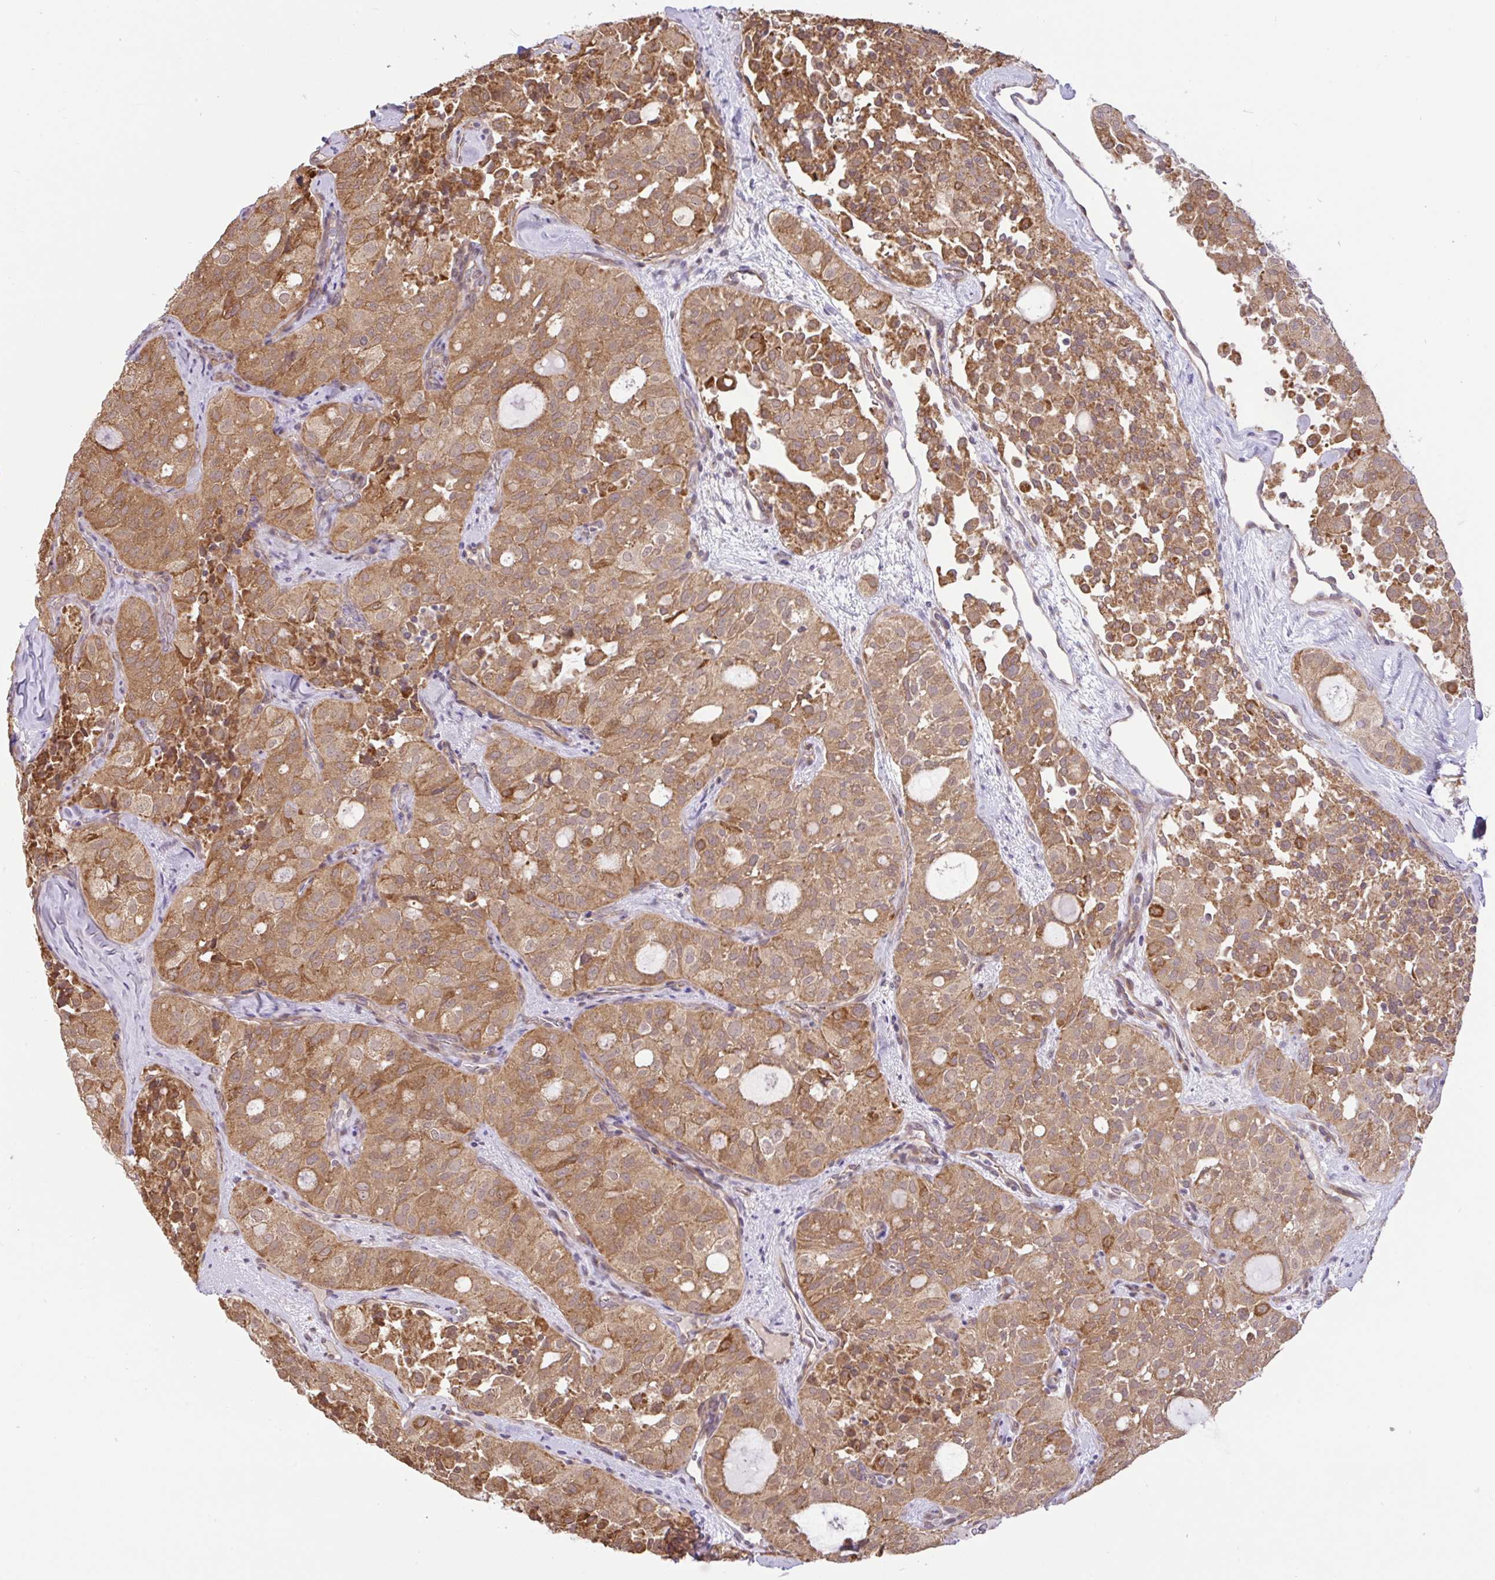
{"staining": {"intensity": "moderate", "quantity": ">75%", "location": "cytoplasmic/membranous"}, "tissue": "thyroid cancer", "cell_type": "Tumor cells", "image_type": "cancer", "snomed": [{"axis": "morphology", "description": "Follicular adenoma carcinoma, NOS"}, {"axis": "topography", "description": "Thyroid gland"}], "caption": "Protein expression analysis of thyroid follicular adenoma carcinoma reveals moderate cytoplasmic/membranous positivity in approximately >75% of tumor cells. (brown staining indicates protein expression, while blue staining denotes nuclei).", "gene": "DLEU7", "patient": {"sex": "male", "age": 75}}